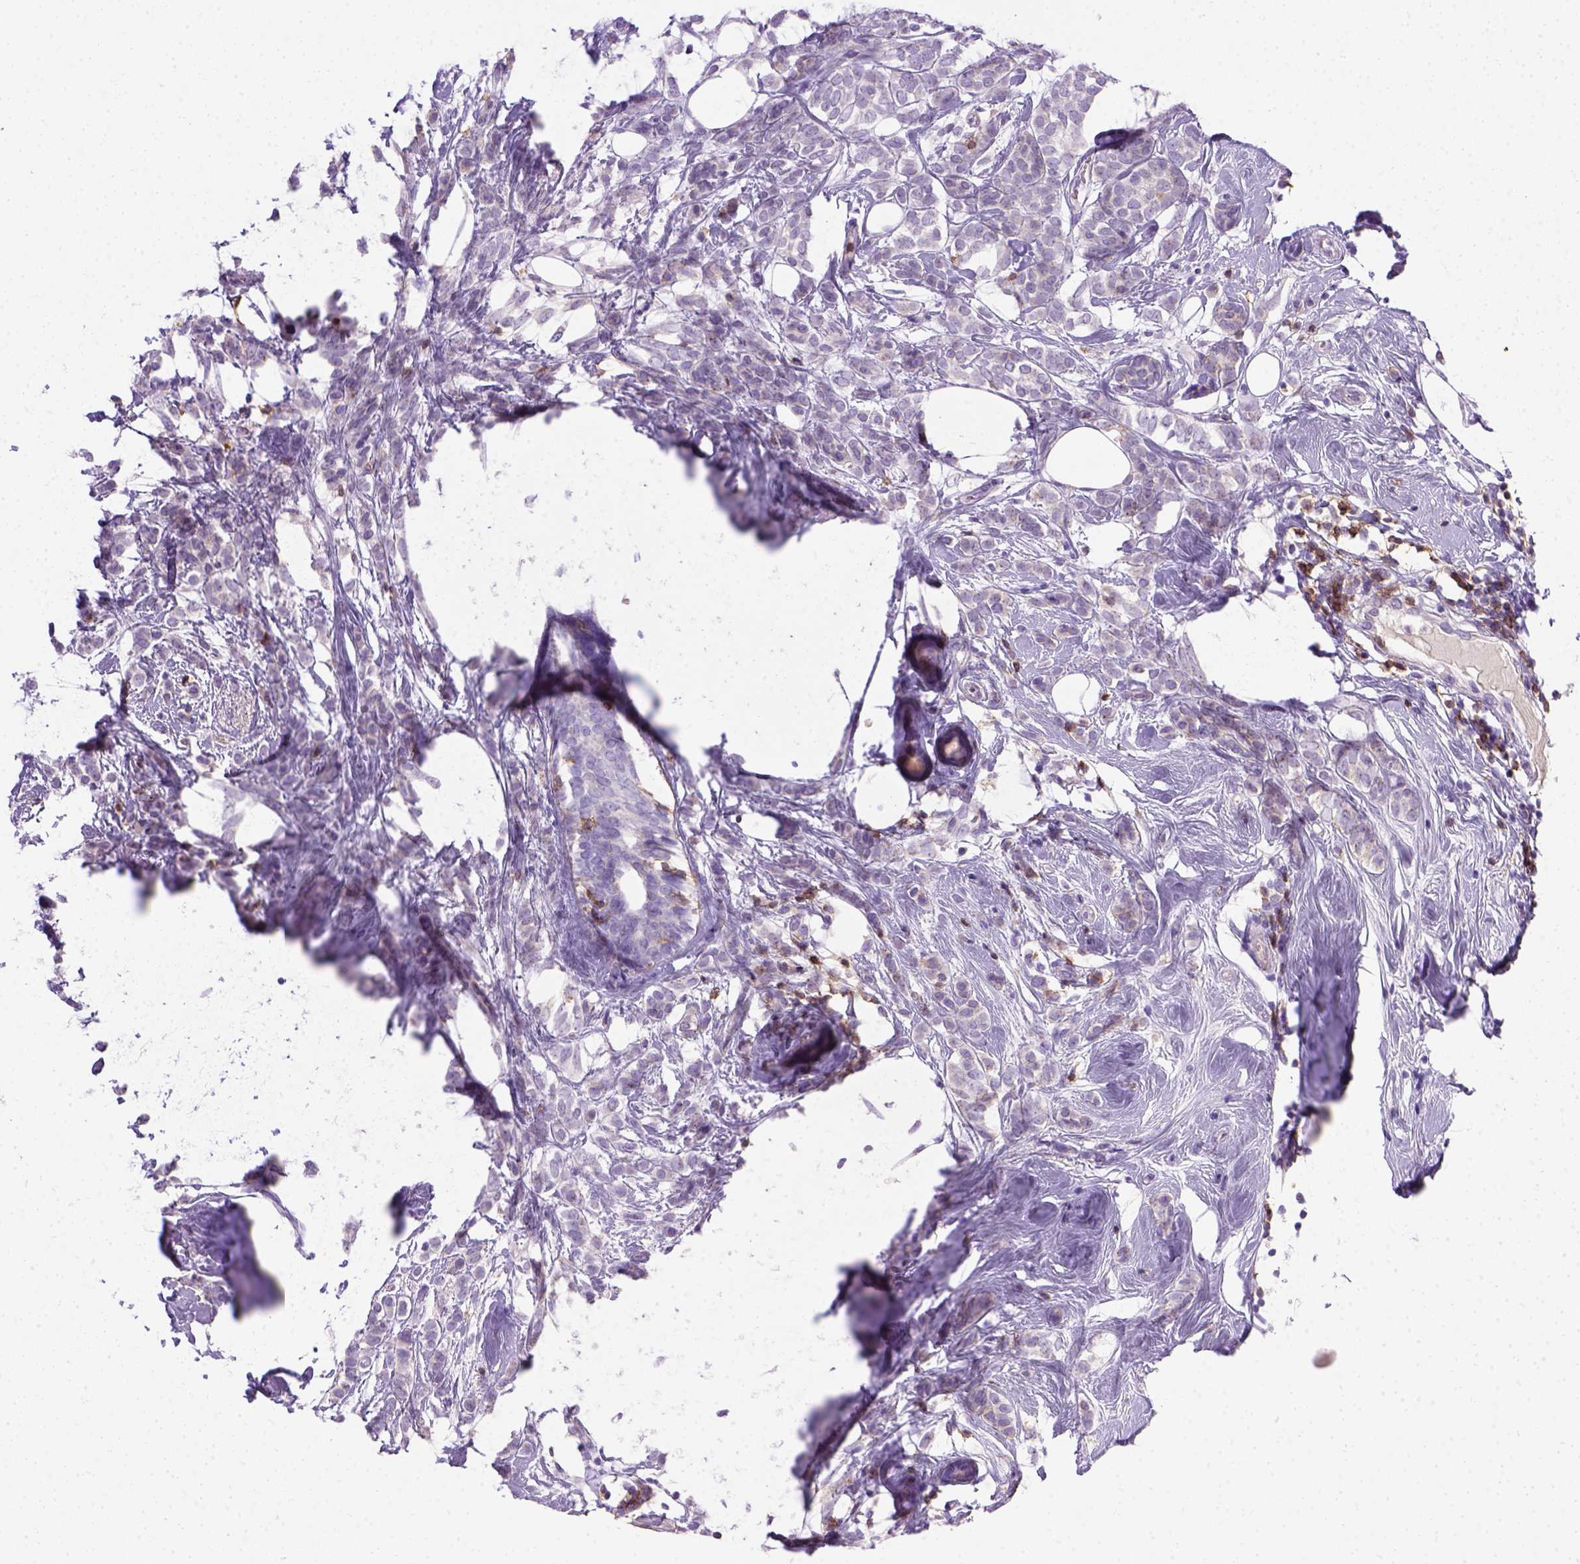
{"staining": {"intensity": "negative", "quantity": "none", "location": "none"}, "tissue": "breast cancer", "cell_type": "Tumor cells", "image_type": "cancer", "snomed": [{"axis": "morphology", "description": "Lobular carcinoma"}, {"axis": "topography", "description": "Breast"}], "caption": "A photomicrograph of human breast lobular carcinoma is negative for staining in tumor cells.", "gene": "CD3E", "patient": {"sex": "female", "age": 49}}